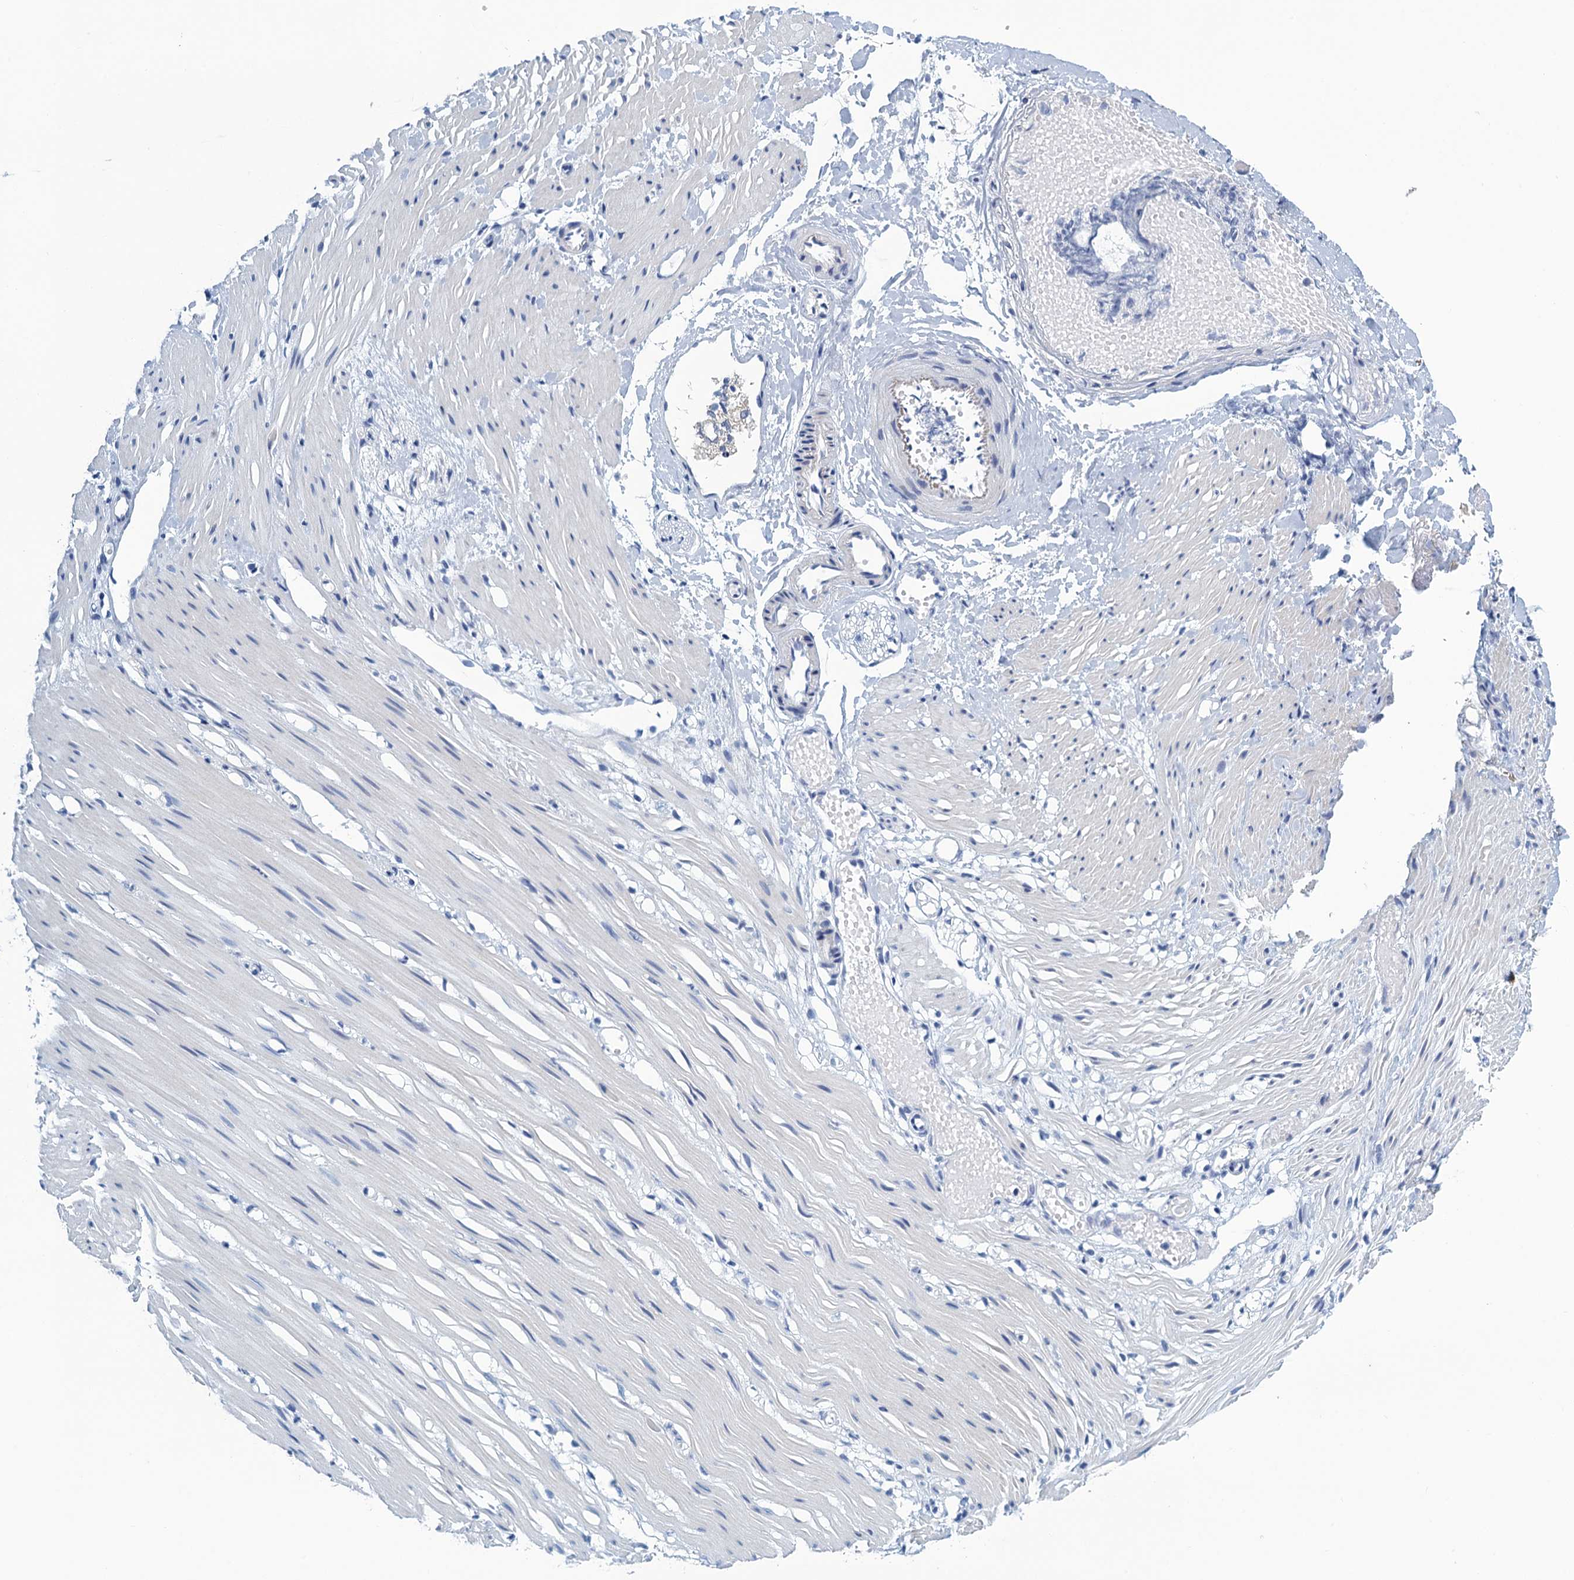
{"staining": {"intensity": "negative", "quantity": "none", "location": "none"}, "tissue": "adipose tissue", "cell_type": "Adipocytes", "image_type": "normal", "snomed": [{"axis": "morphology", "description": "Normal tissue, NOS"}, {"axis": "morphology", "description": "Adenocarcinoma, NOS"}, {"axis": "topography", "description": "Colon"}, {"axis": "topography", "description": "Peripheral nerve tissue"}], "caption": "Immunohistochemistry of normal human adipose tissue displays no expression in adipocytes.", "gene": "C10orf88", "patient": {"sex": "male", "age": 14}}